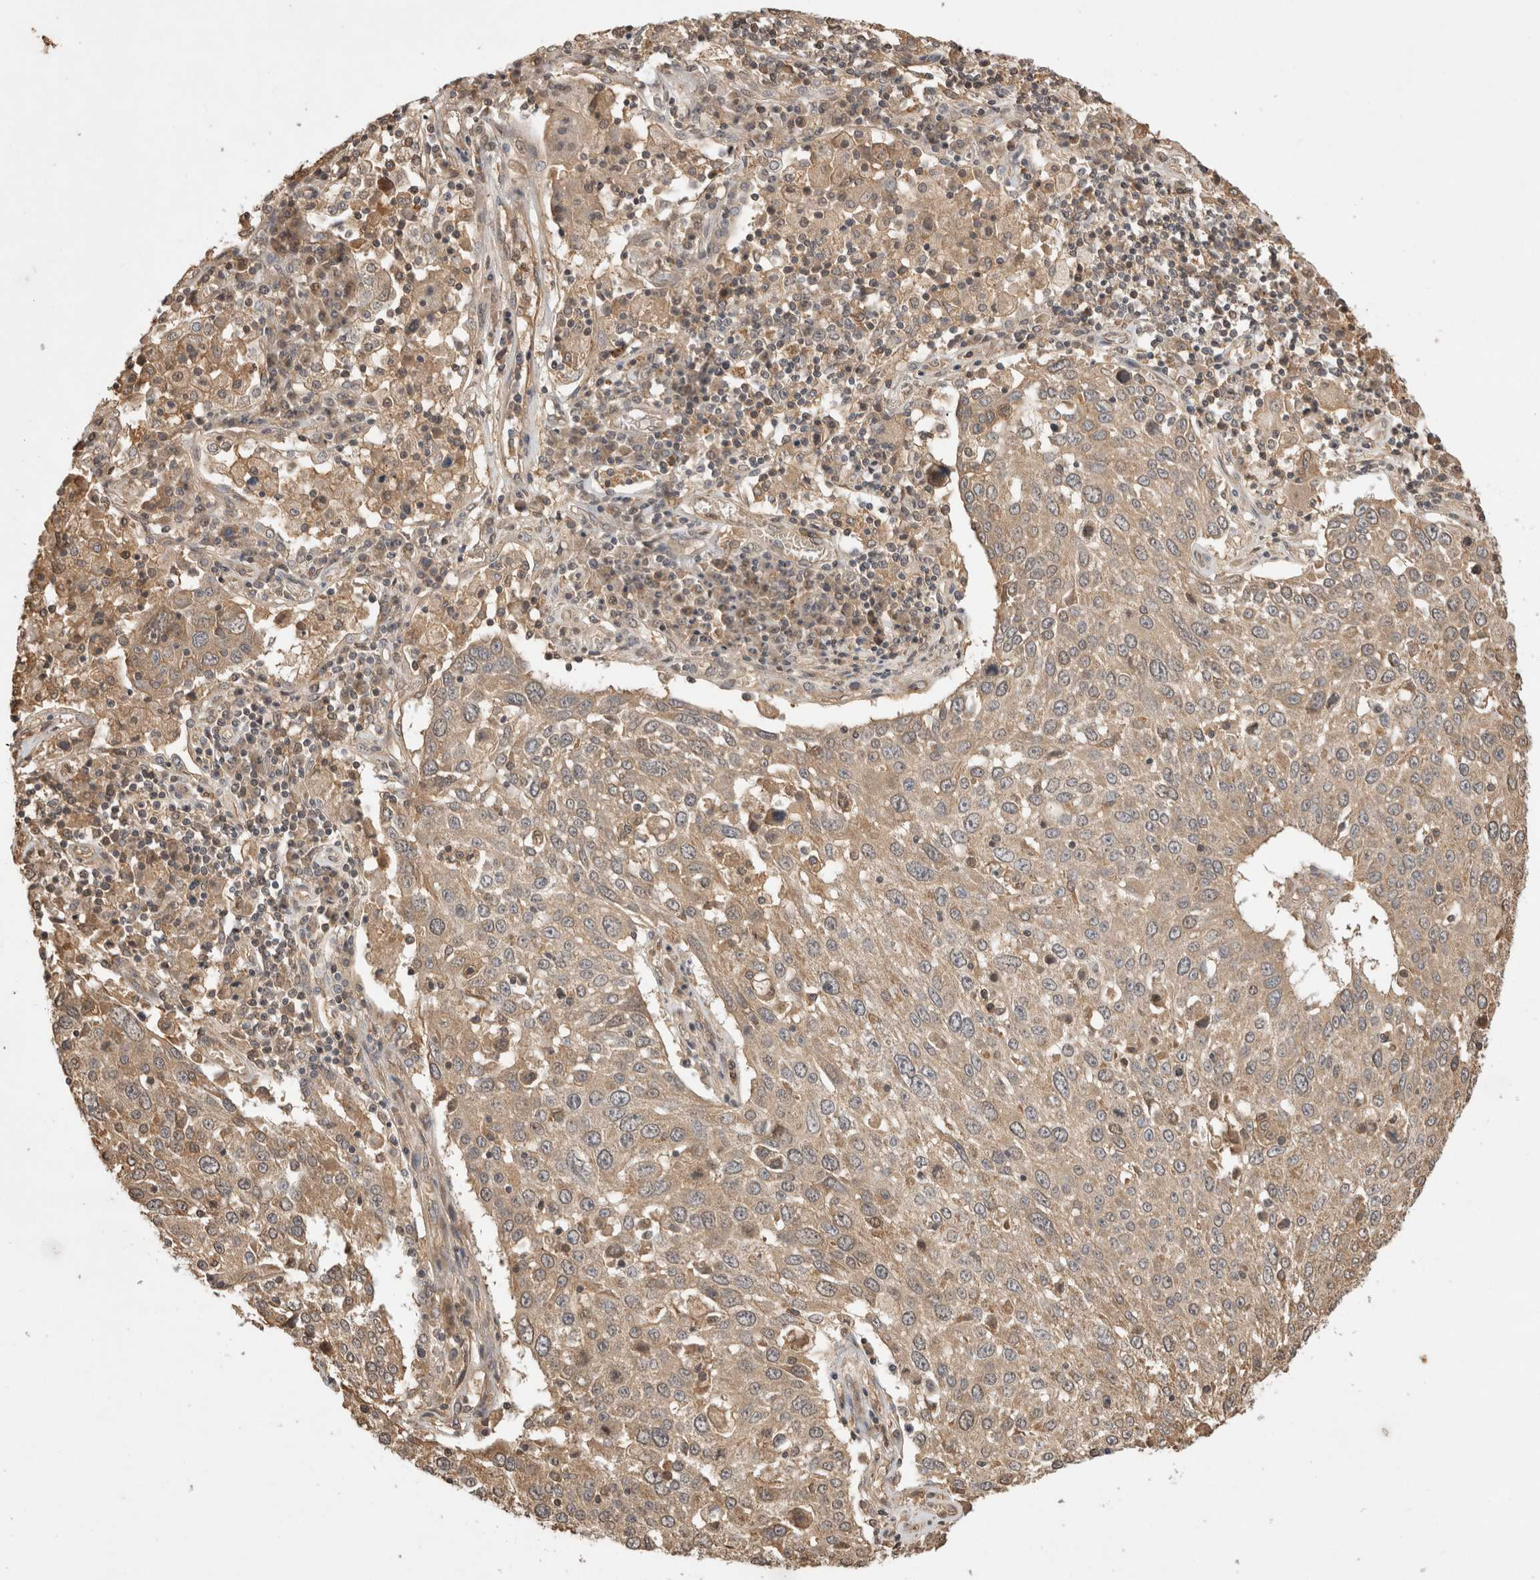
{"staining": {"intensity": "weak", "quantity": ">75%", "location": "cytoplasmic/membranous"}, "tissue": "lung cancer", "cell_type": "Tumor cells", "image_type": "cancer", "snomed": [{"axis": "morphology", "description": "Squamous cell carcinoma, NOS"}, {"axis": "topography", "description": "Lung"}], "caption": "A brown stain highlights weak cytoplasmic/membranous positivity of a protein in human squamous cell carcinoma (lung) tumor cells.", "gene": "PRMT3", "patient": {"sex": "male", "age": 65}}